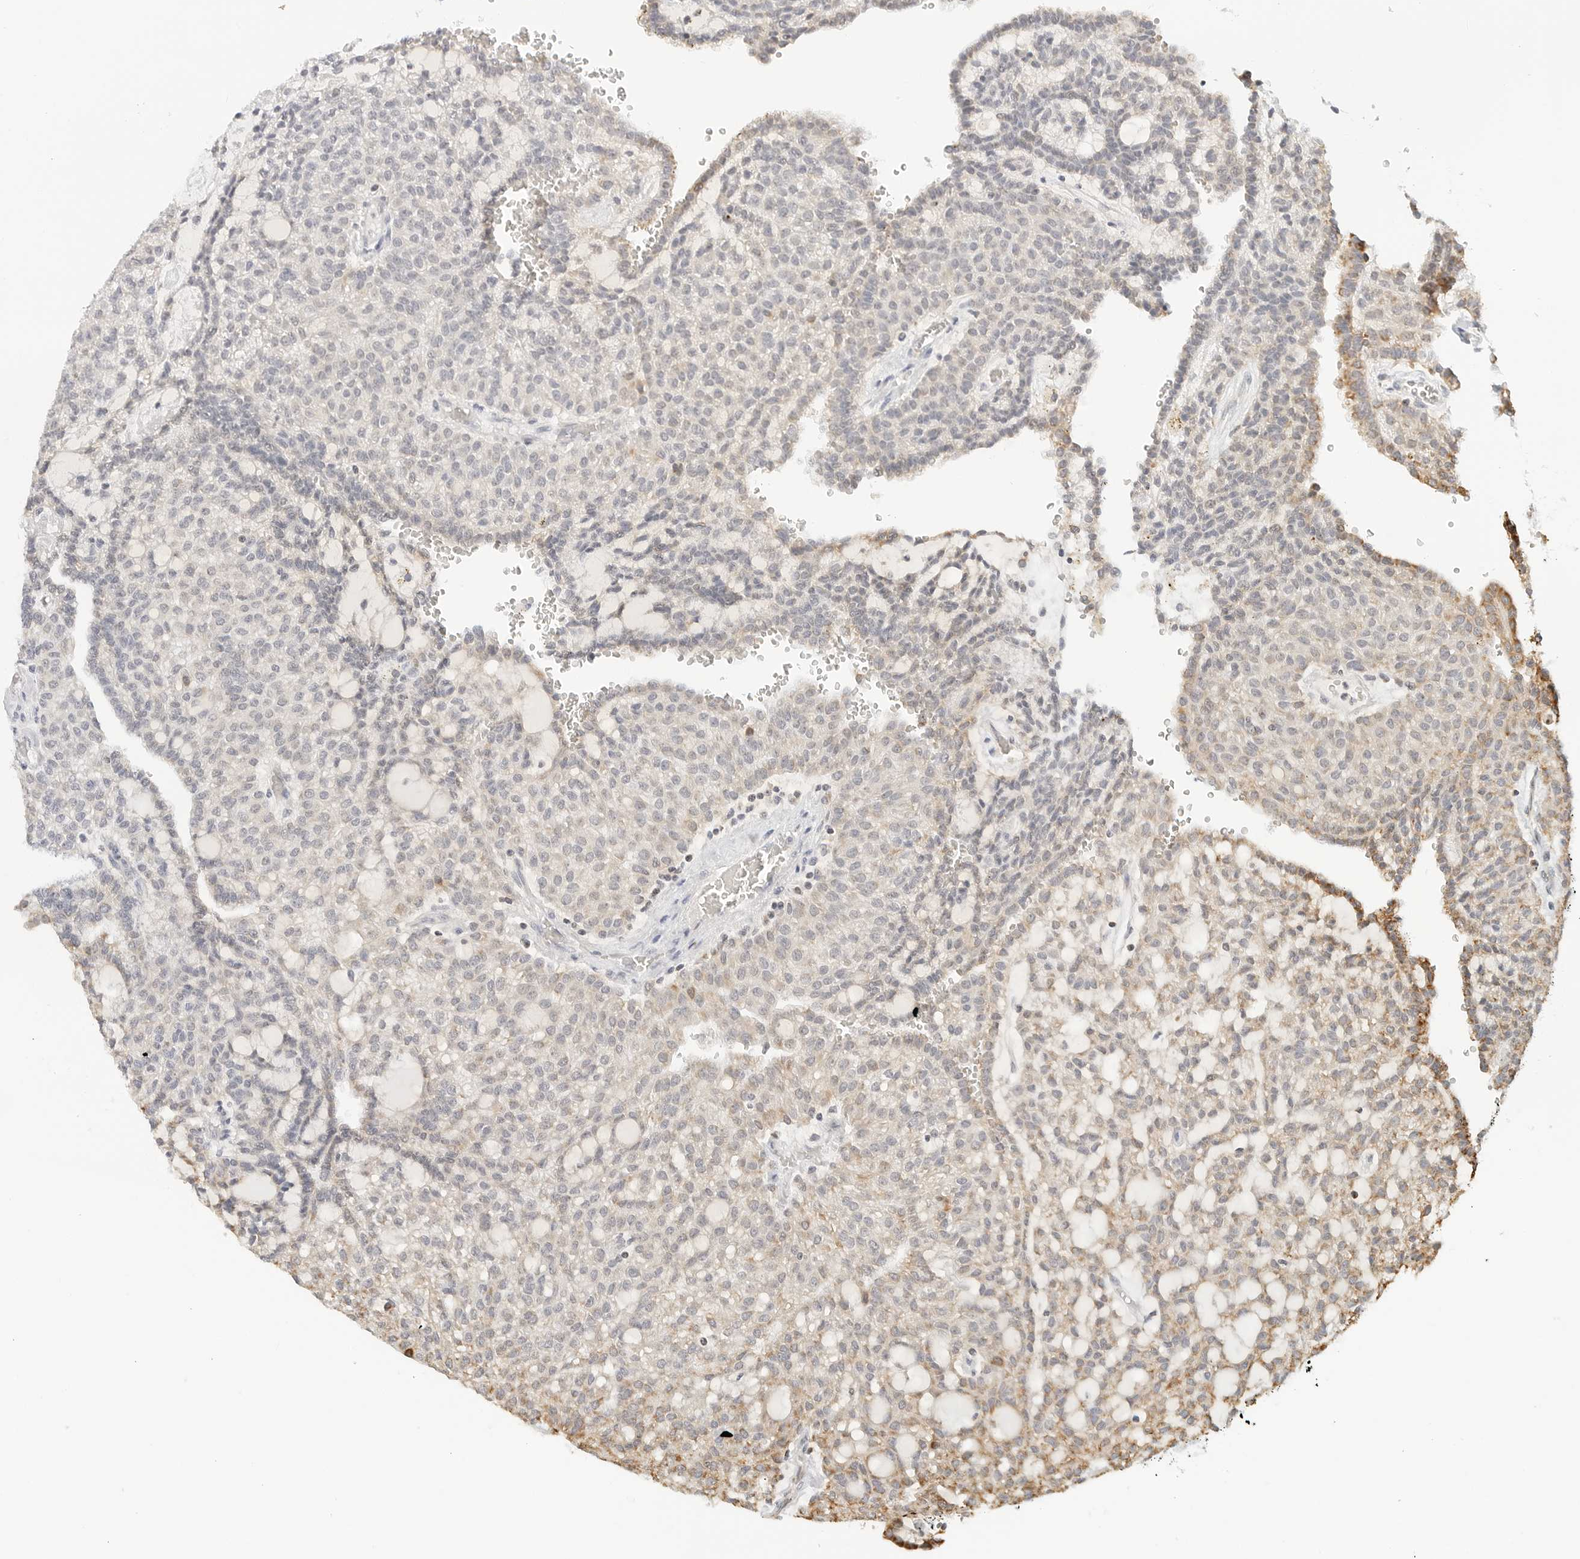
{"staining": {"intensity": "weak", "quantity": "<25%", "location": "cytoplasmic/membranous"}, "tissue": "renal cancer", "cell_type": "Tumor cells", "image_type": "cancer", "snomed": [{"axis": "morphology", "description": "Adenocarcinoma, NOS"}, {"axis": "topography", "description": "Kidney"}], "caption": "Tumor cells are negative for protein expression in human renal cancer.", "gene": "ATL1", "patient": {"sex": "male", "age": 63}}